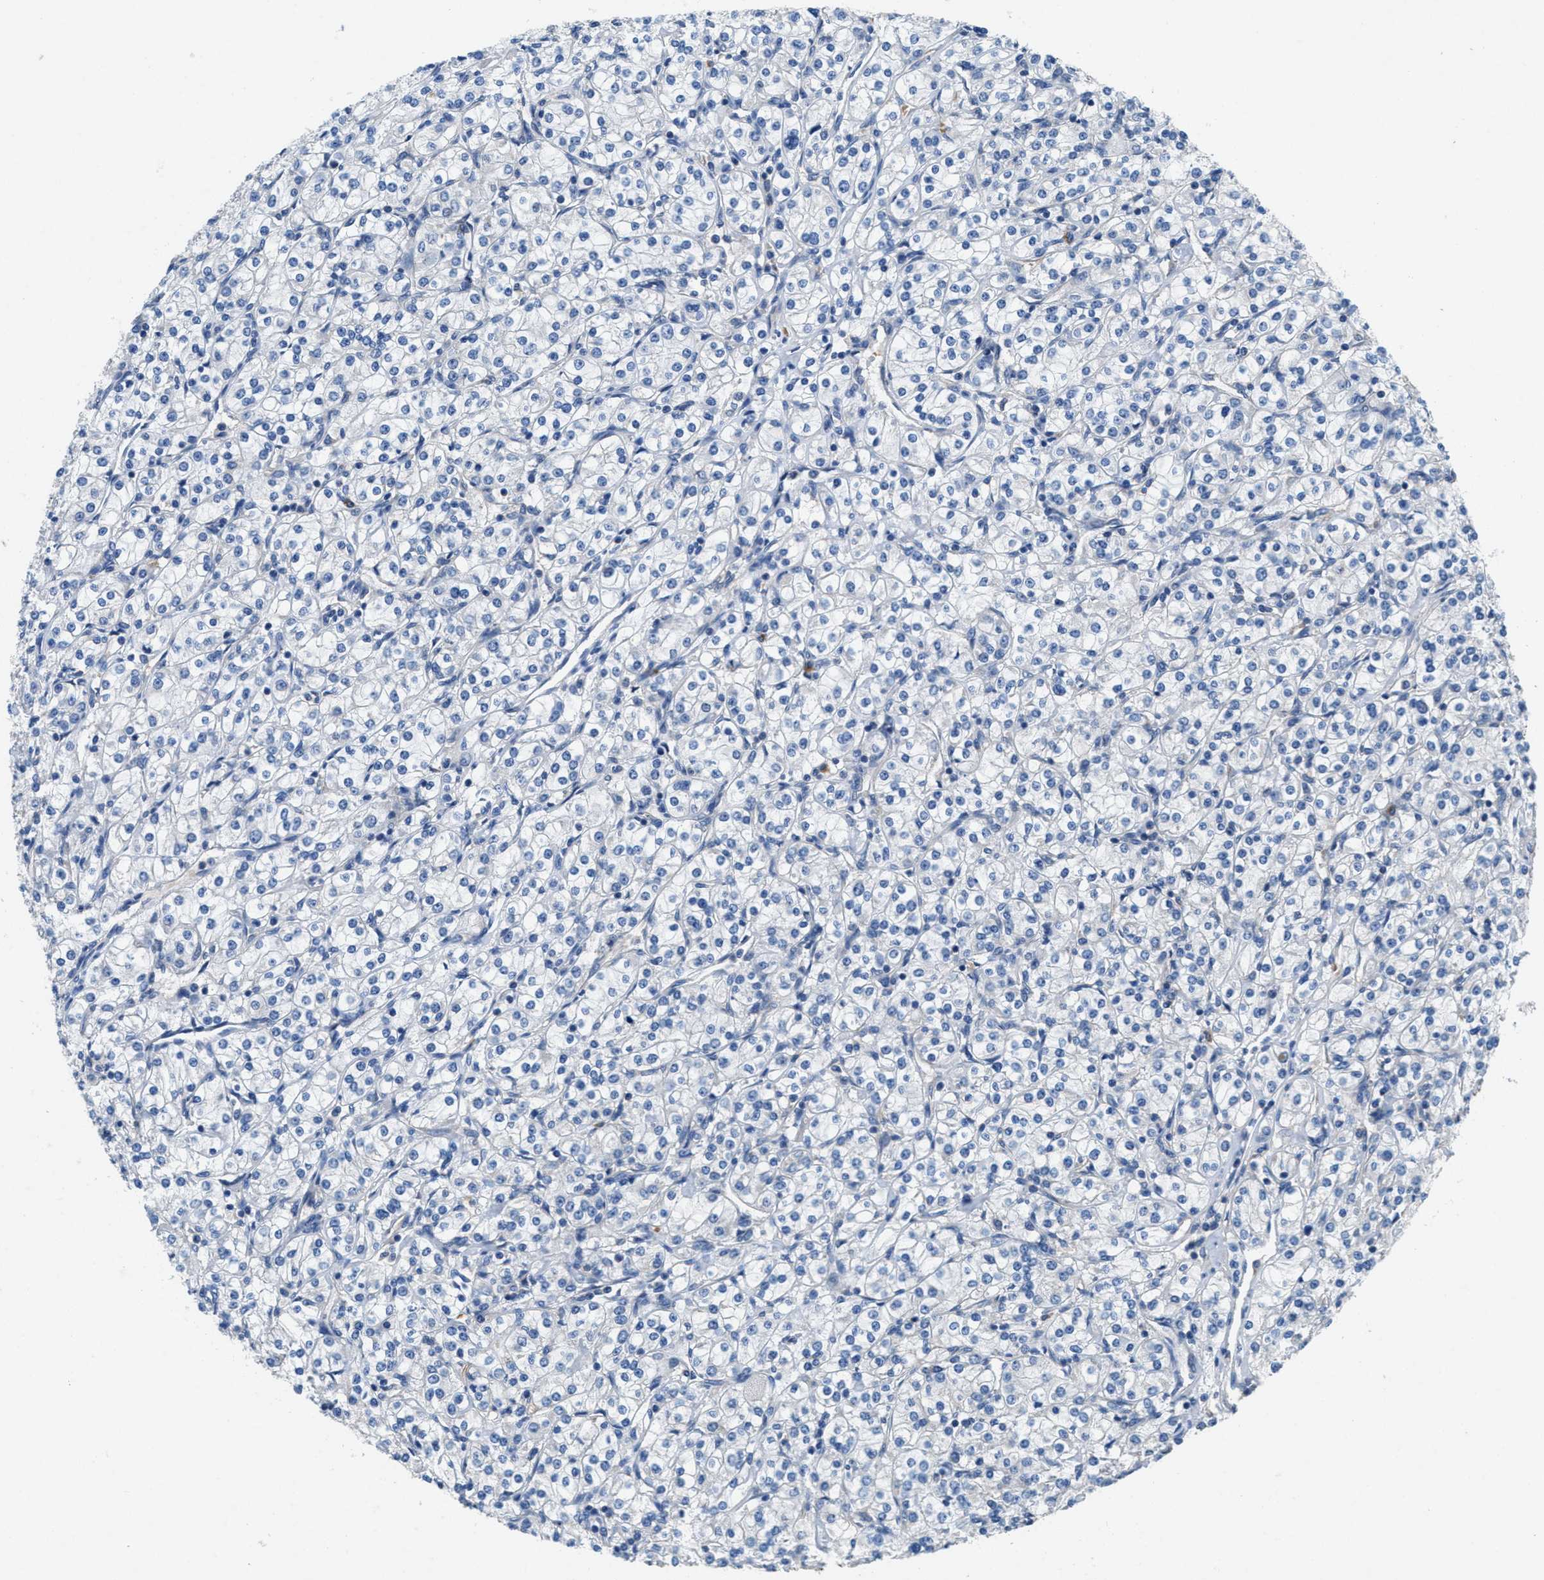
{"staining": {"intensity": "negative", "quantity": "none", "location": "none"}, "tissue": "renal cancer", "cell_type": "Tumor cells", "image_type": "cancer", "snomed": [{"axis": "morphology", "description": "Adenocarcinoma, NOS"}, {"axis": "topography", "description": "Kidney"}], "caption": "Immunohistochemical staining of human adenocarcinoma (renal) demonstrates no significant positivity in tumor cells.", "gene": "DGKE", "patient": {"sex": "male", "age": 77}}